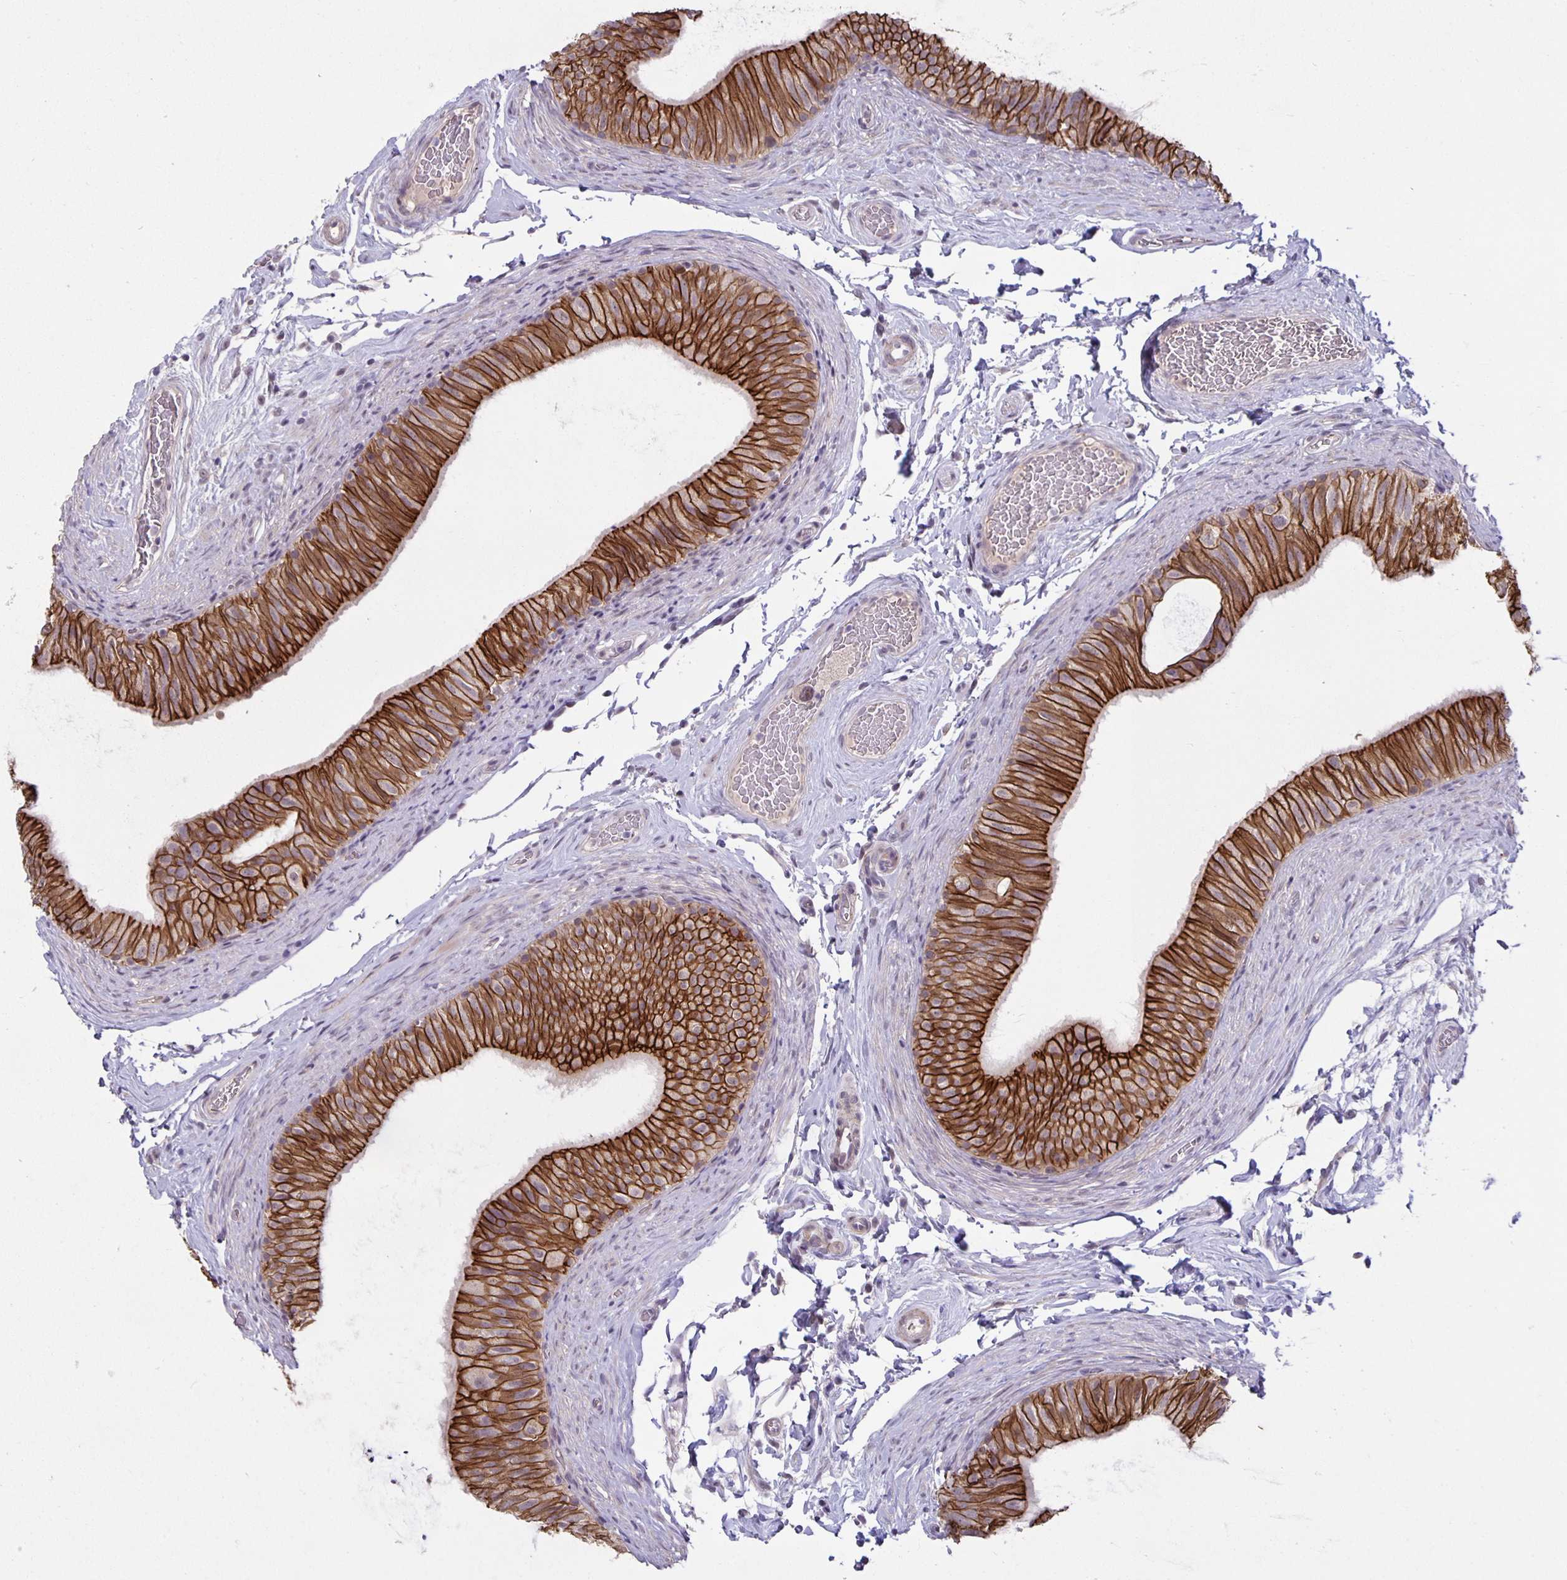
{"staining": {"intensity": "strong", "quantity": ">75%", "location": "cytoplasmic/membranous"}, "tissue": "epididymis", "cell_type": "Glandular cells", "image_type": "normal", "snomed": [{"axis": "morphology", "description": "Normal tissue, NOS"}, {"axis": "topography", "description": "Epididymis, spermatic cord, NOS"}, {"axis": "topography", "description": "Epididymis"}], "caption": "The histopathology image reveals immunohistochemical staining of benign epididymis. There is strong cytoplasmic/membranous expression is appreciated in approximately >75% of glandular cells. The staining was performed using DAB (3,3'-diaminobenzidine) to visualize the protein expression in brown, while the nuclei were stained in blue with hematoxylin (Magnification: 20x).", "gene": "ARVCF", "patient": {"sex": "male", "age": 31}}